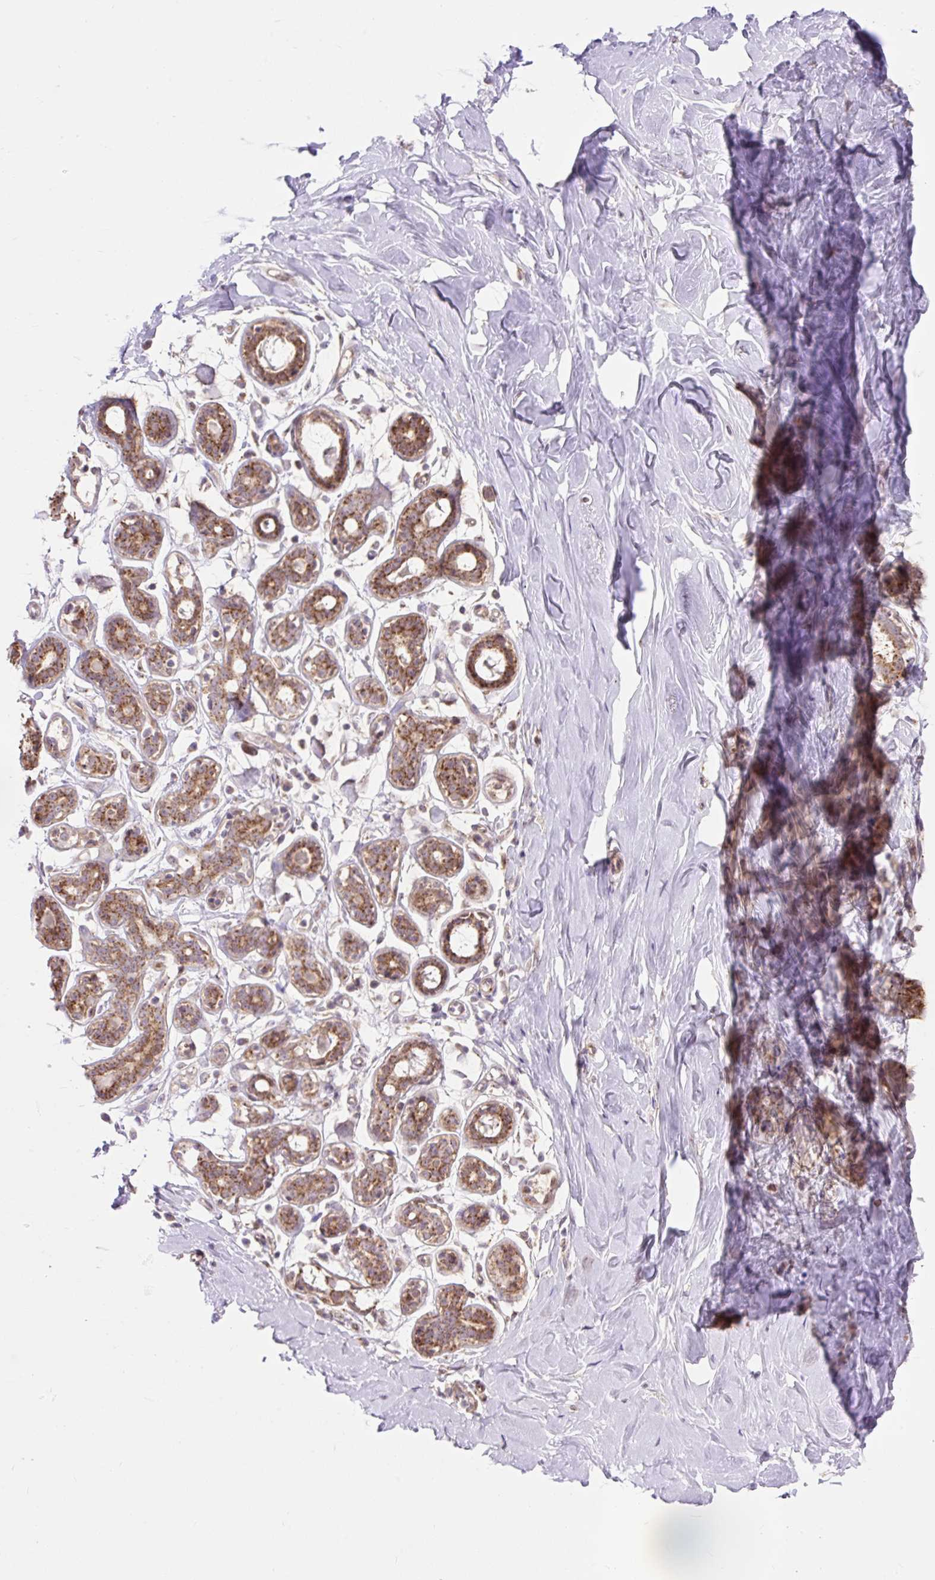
{"staining": {"intensity": "negative", "quantity": "none", "location": "none"}, "tissue": "breast", "cell_type": "Adipocytes", "image_type": "normal", "snomed": [{"axis": "morphology", "description": "Normal tissue, NOS"}, {"axis": "topography", "description": "Breast"}], "caption": "IHC of unremarkable human breast reveals no expression in adipocytes.", "gene": "TRIAP1", "patient": {"sex": "female", "age": 27}}